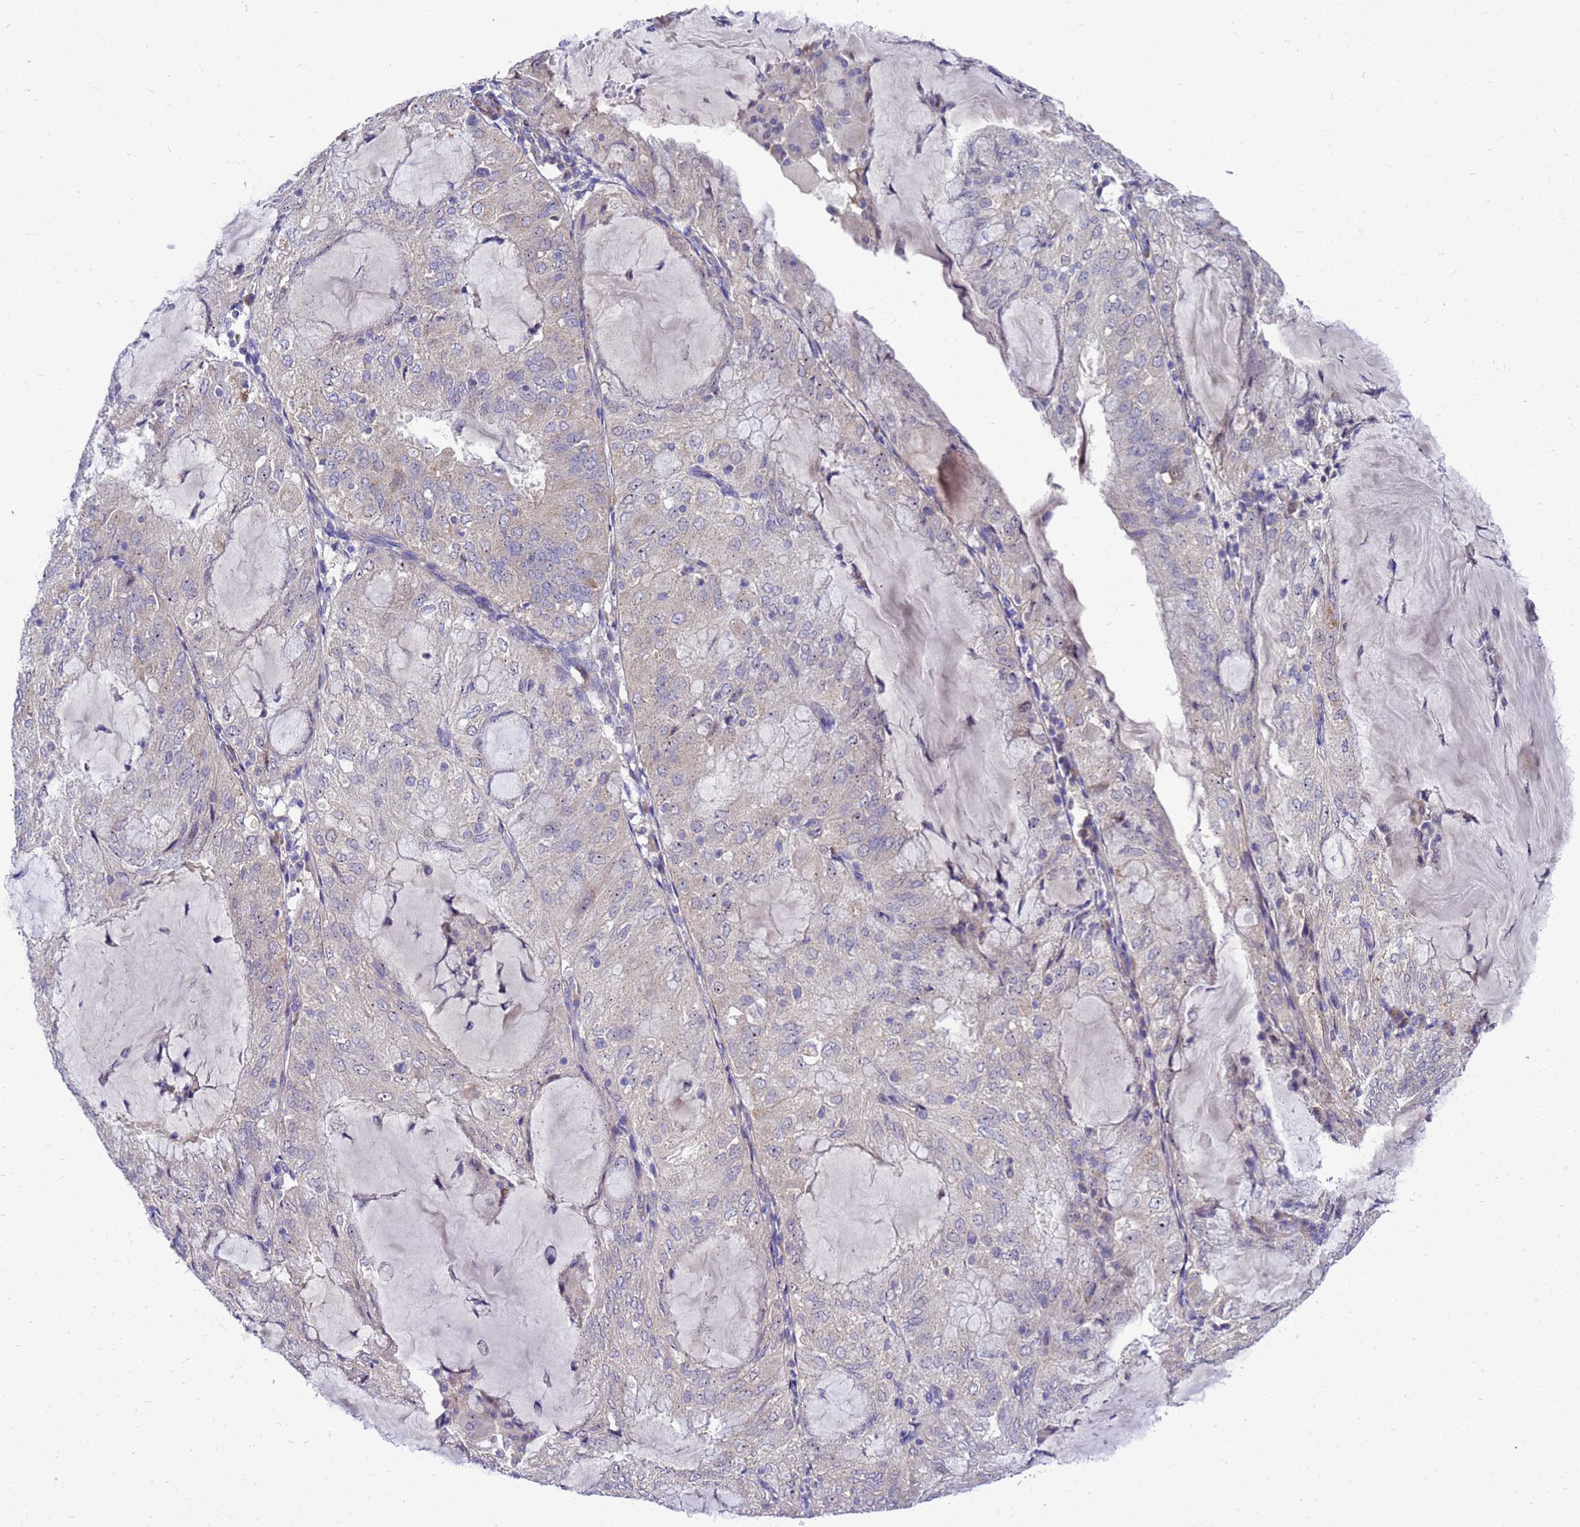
{"staining": {"intensity": "negative", "quantity": "none", "location": "none"}, "tissue": "endometrial cancer", "cell_type": "Tumor cells", "image_type": "cancer", "snomed": [{"axis": "morphology", "description": "Adenocarcinoma, NOS"}, {"axis": "topography", "description": "Endometrium"}], "caption": "An image of human endometrial cancer is negative for staining in tumor cells.", "gene": "POP7", "patient": {"sex": "female", "age": 81}}